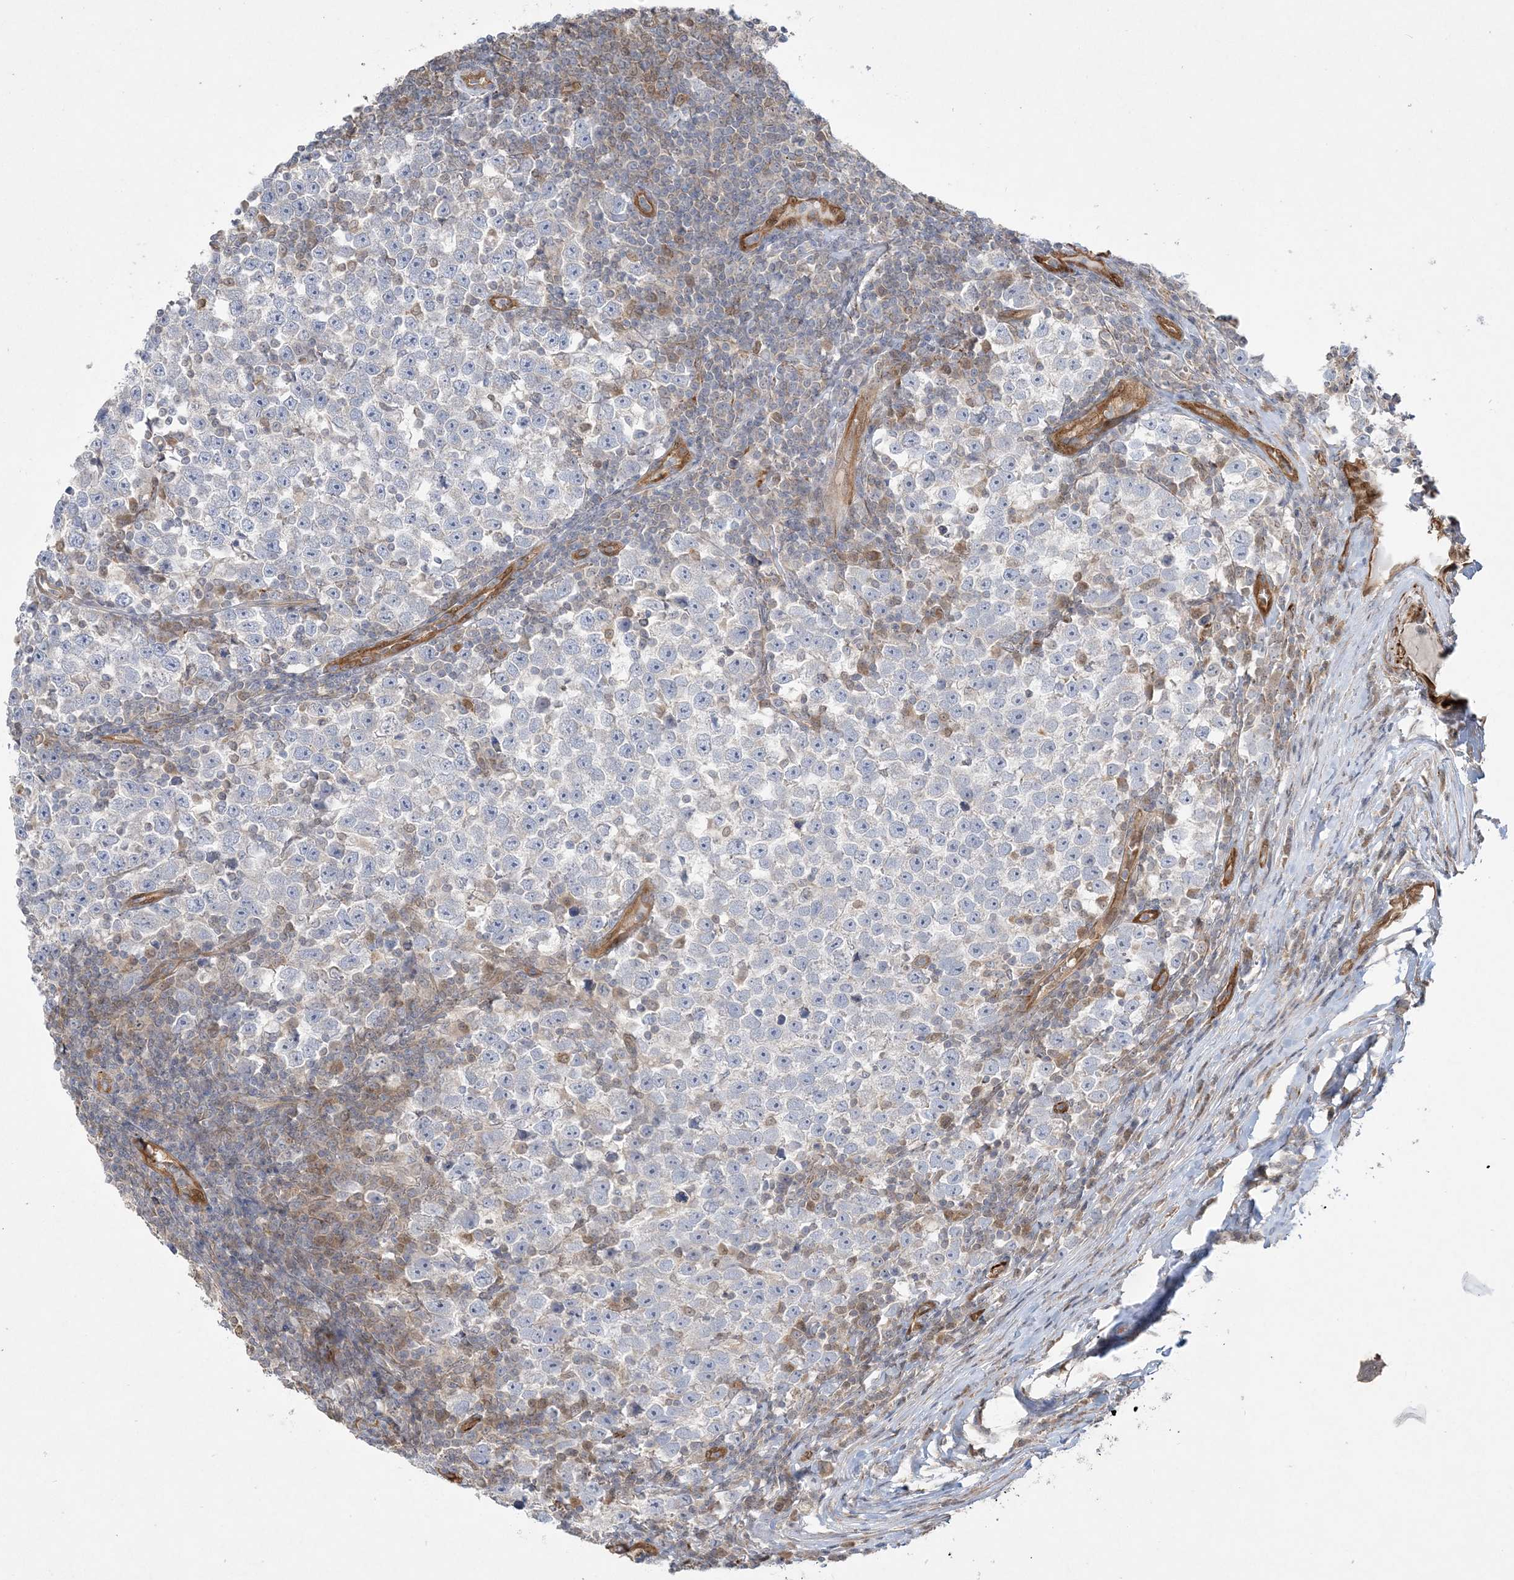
{"staining": {"intensity": "negative", "quantity": "none", "location": "none"}, "tissue": "testis cancer", "cell_type": "Tumor cells", "image_type": "cancer", "snomed": [{"axis": "morphology", "description": "Normal tissue, NOS"}, {"axis": "morphology", "description": "Seminoma, NOS"}, {"axis": "topography", "description": "Testis"}], "caption": "The photomicrograph demonstrates no significant positivity in tumor cells of testis seminoma.", "gene": "INPP1", "patient": {"sex": "male", "age": 43}}